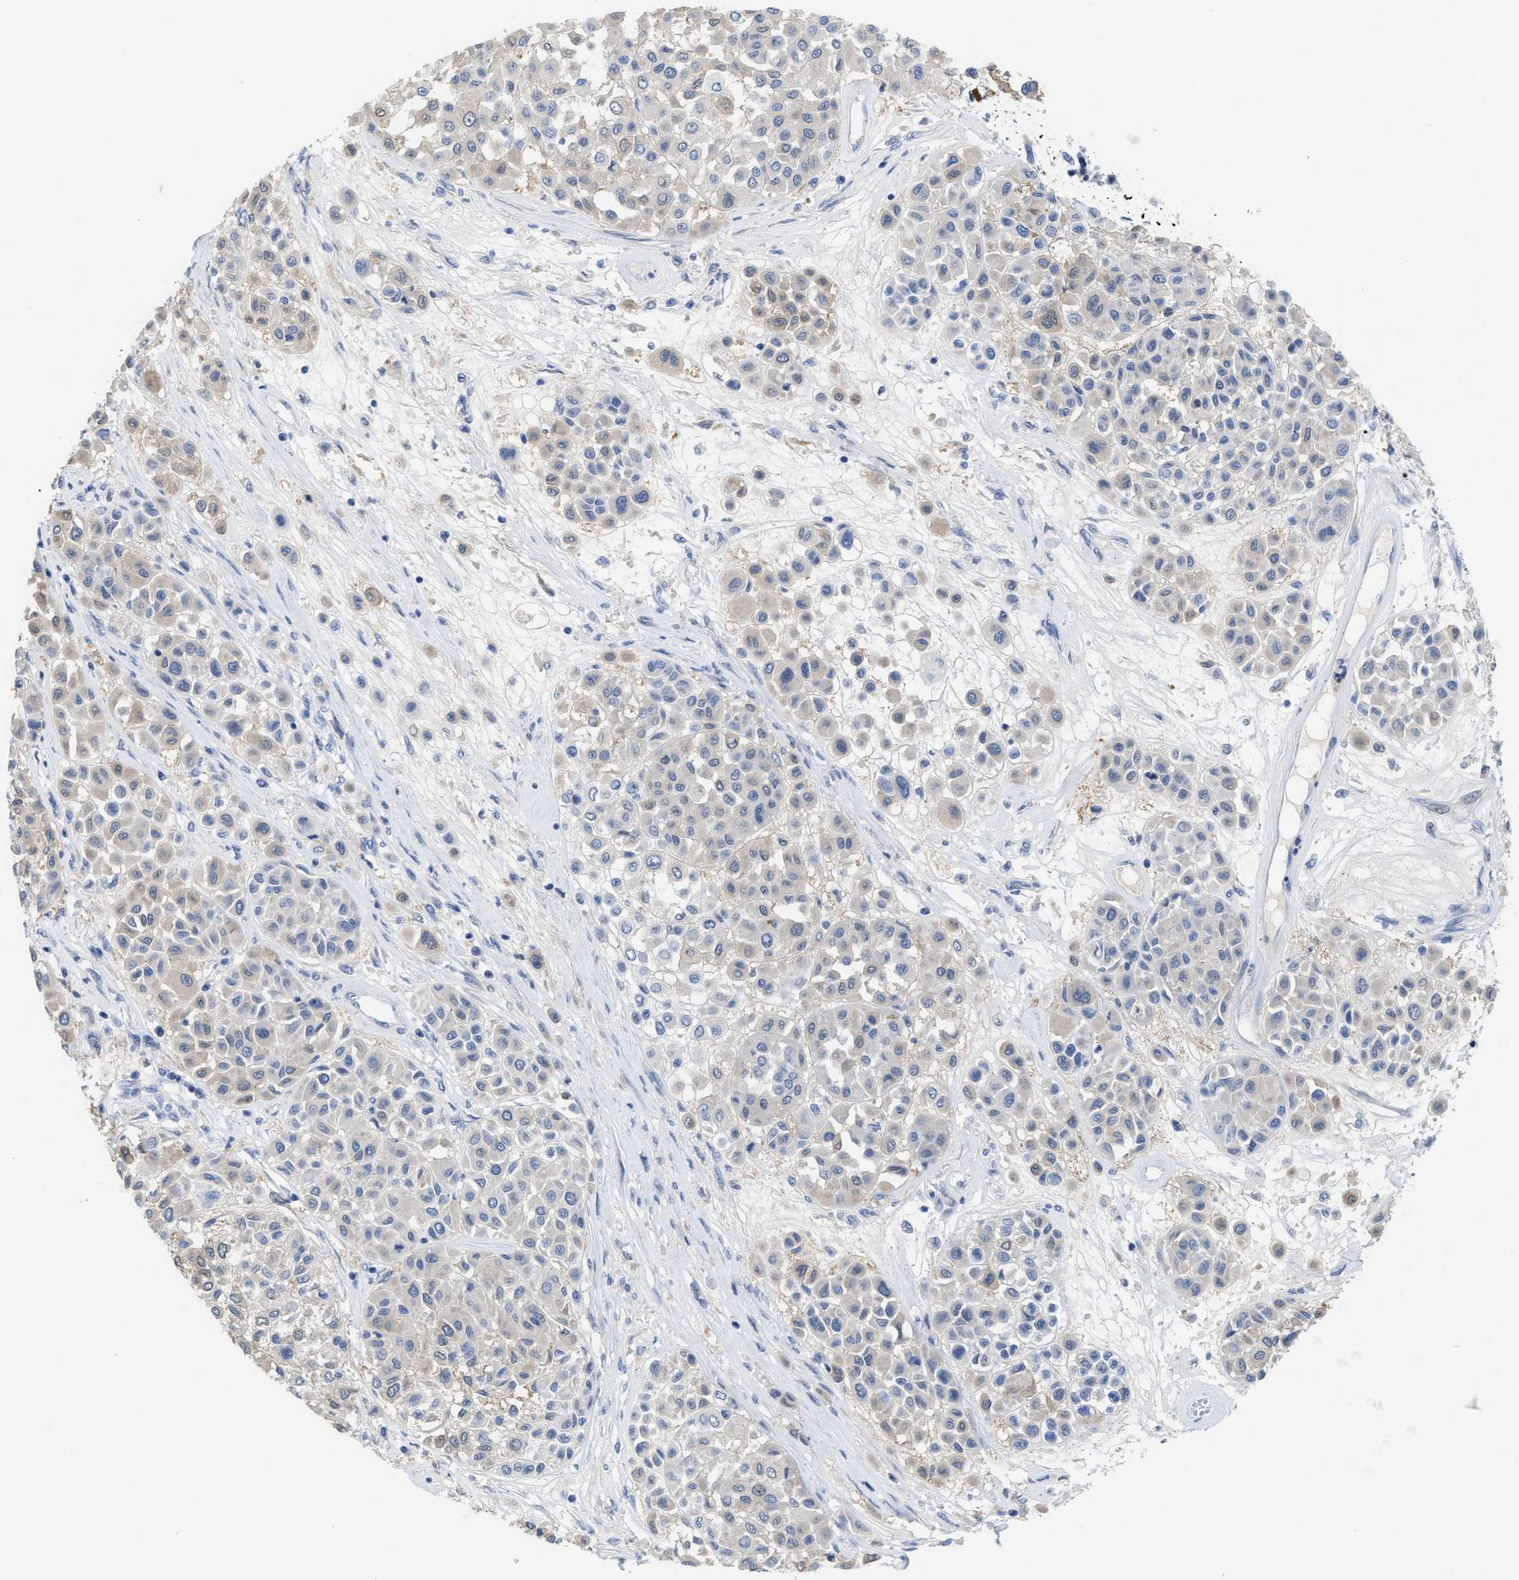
{"staining": {"intensity": "negative", "quantity": "none", "location": "none"}, "tissue": "melanoma", "cell_type": "Tumor cells", "image_type": "cancer", "snomed": [{"axis": "morphology", "description": "Malignant melanoma, Metastatic site"}, {"axis": "topography", "description": "Soft tissue"}], "caption": "Malignant melanoma (metastatic site) was stained to show a protein in brown. There is no significant staining in tumor cells.", "gene": "CPA2", "patient": {"sex": "male", "age": 41}}